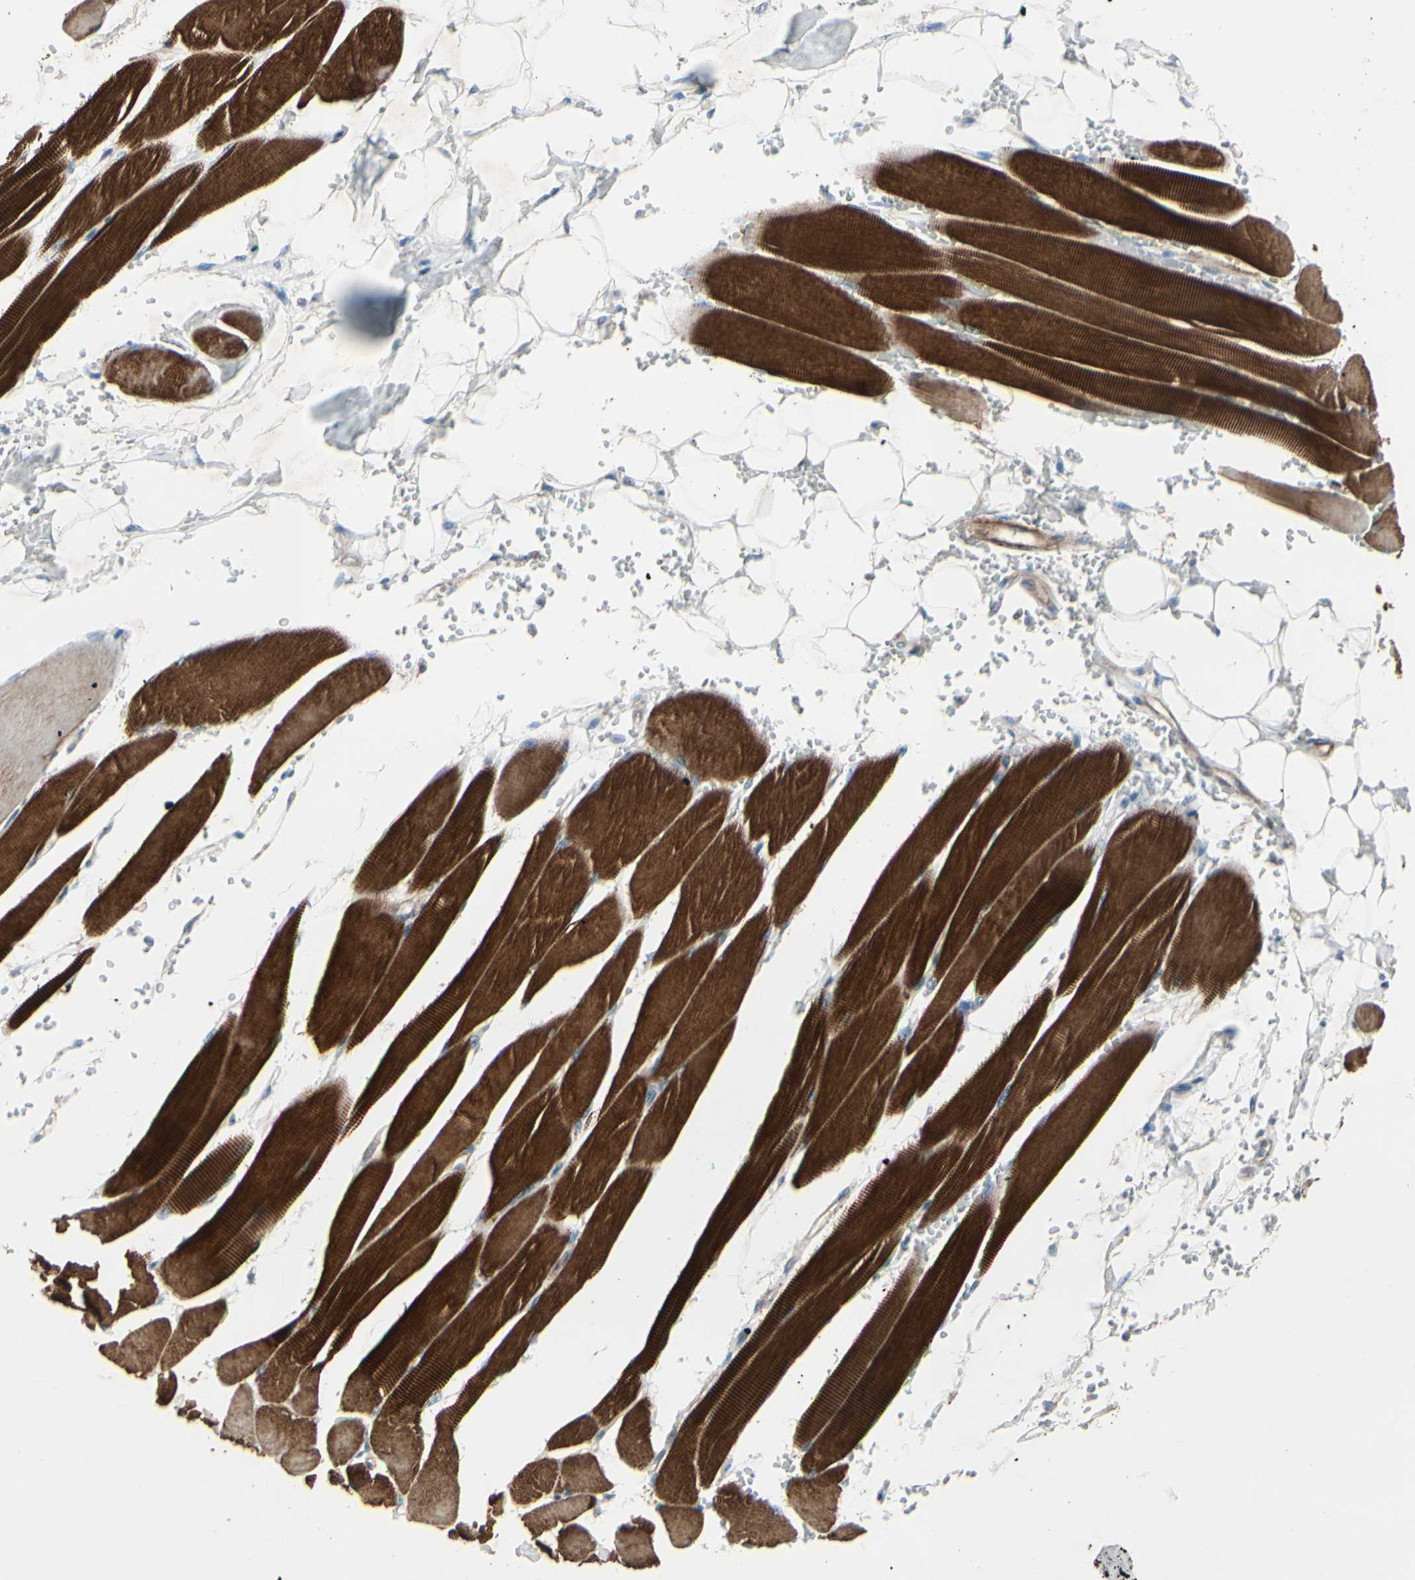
{"staining": {"intensity": "strong", "quantity": ">75%", "location": "cytoplasmic/membranous"}, "tissue": "skeletal muscle", "cell_type": "Myocytes", "image_type": "normal", "snomed": [{"axis": "morphology", "description": "Normal tissue, NOS"}, {"axis": "topography", "description": "Skeletal muscle"}, {"axis": "topography", "description": "Oral tissue"}, {"axis": "topography", "description": "Peripheral nerve tissue"}], "caption": "Skeletal muscle stained with DAB (3,3'-diaminobenzidine) immunohistochemistry reveals high levels of strong cytoplasmic/membranous staining in about >75% of myocytes. (Stains: DAB (3,3'-diaminobenzidine) in brown, nuclei in blue, Microscopy: brightfield microscopy at high magnification).", "gene": "TPM1", "patient": {"sex": "female", "age": 84}}